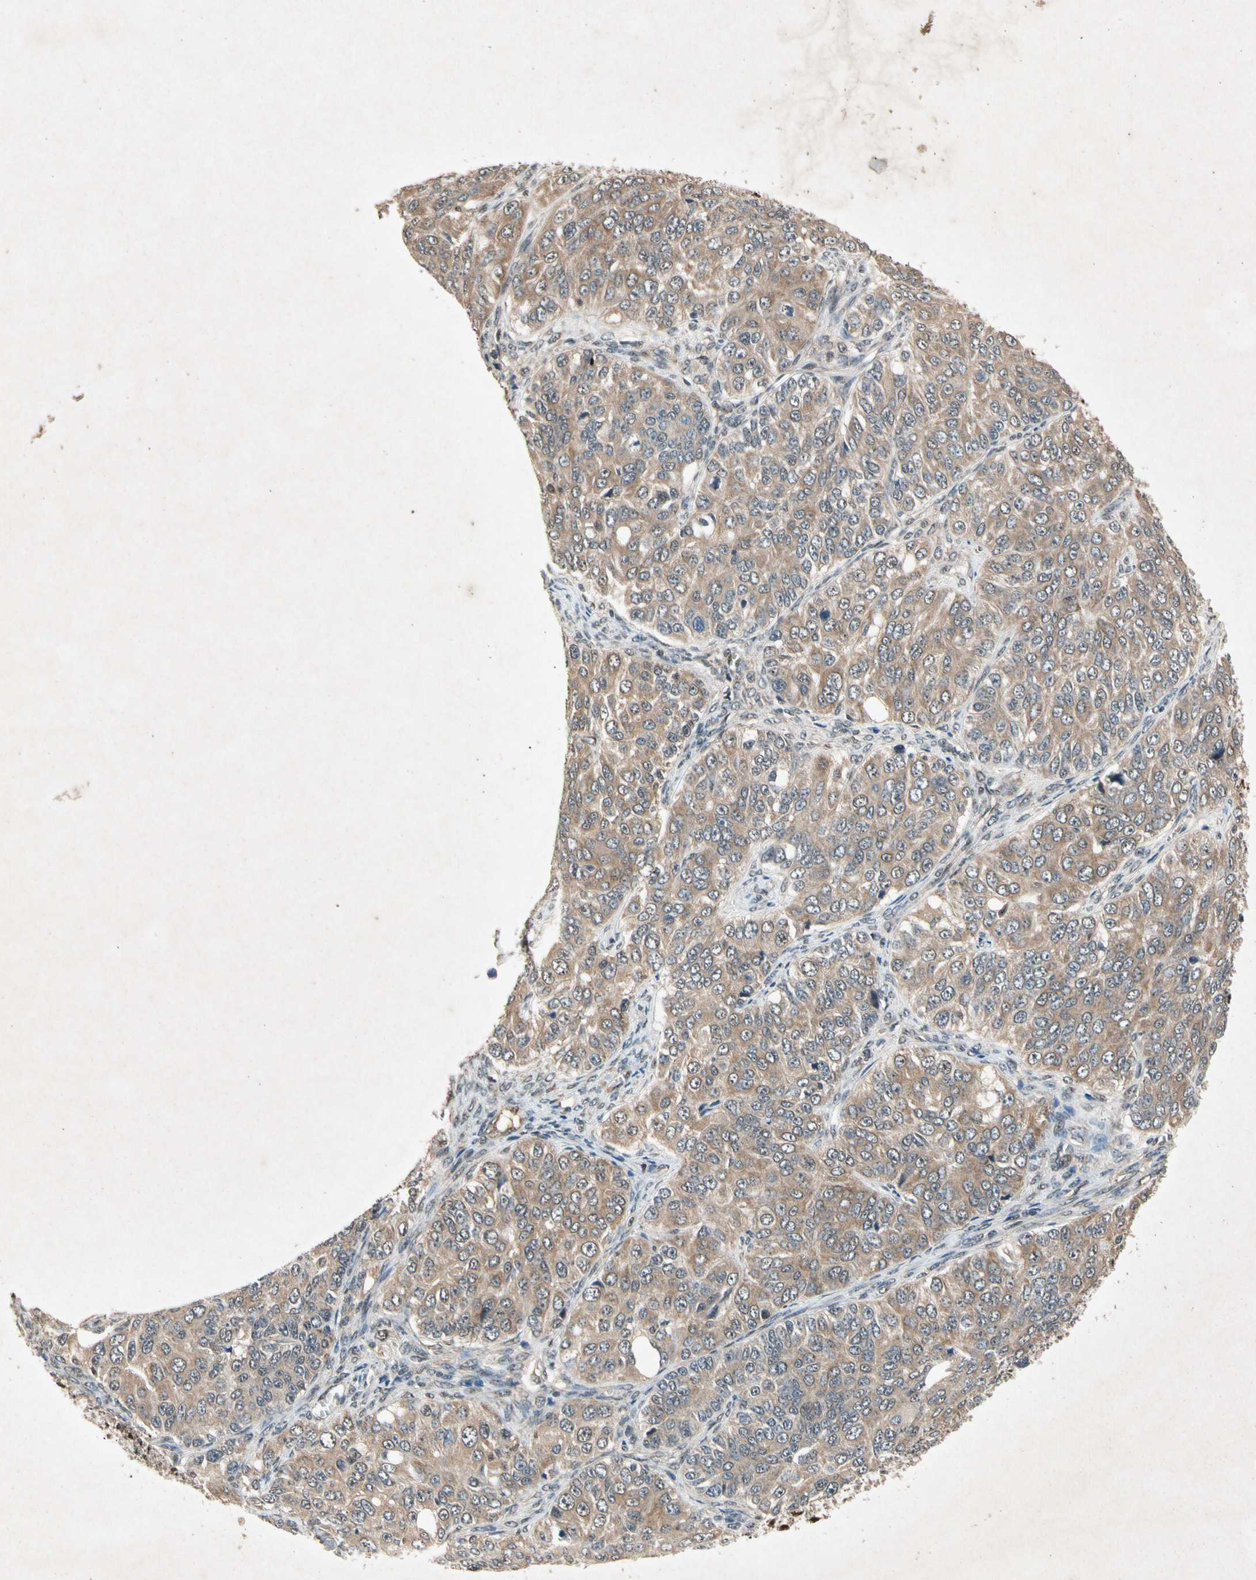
{"staining": {"intensity": "weak", "quantity": ">75%", "location": "cytoplasmic/membranous"}, "tissue": "ovarian cancer", "cell_type": "Tumor cells", "image_type": "cancer", "snomed": [{"axis": "morphology", "description": "Carcinoma, endometroid"}, {"axis": "topography", "description": "Ovary"}], "caption": "Protein analysis of endometroid carcinoma (ovarian) tissue exhibits weak cytoplasmic/membranous expression in approximately >75% of tumor cells. The protein is shown in brown color, while the nuclei are stained blue.", "gene": "PML", "patient": {"sex": "female", "age": 51}}